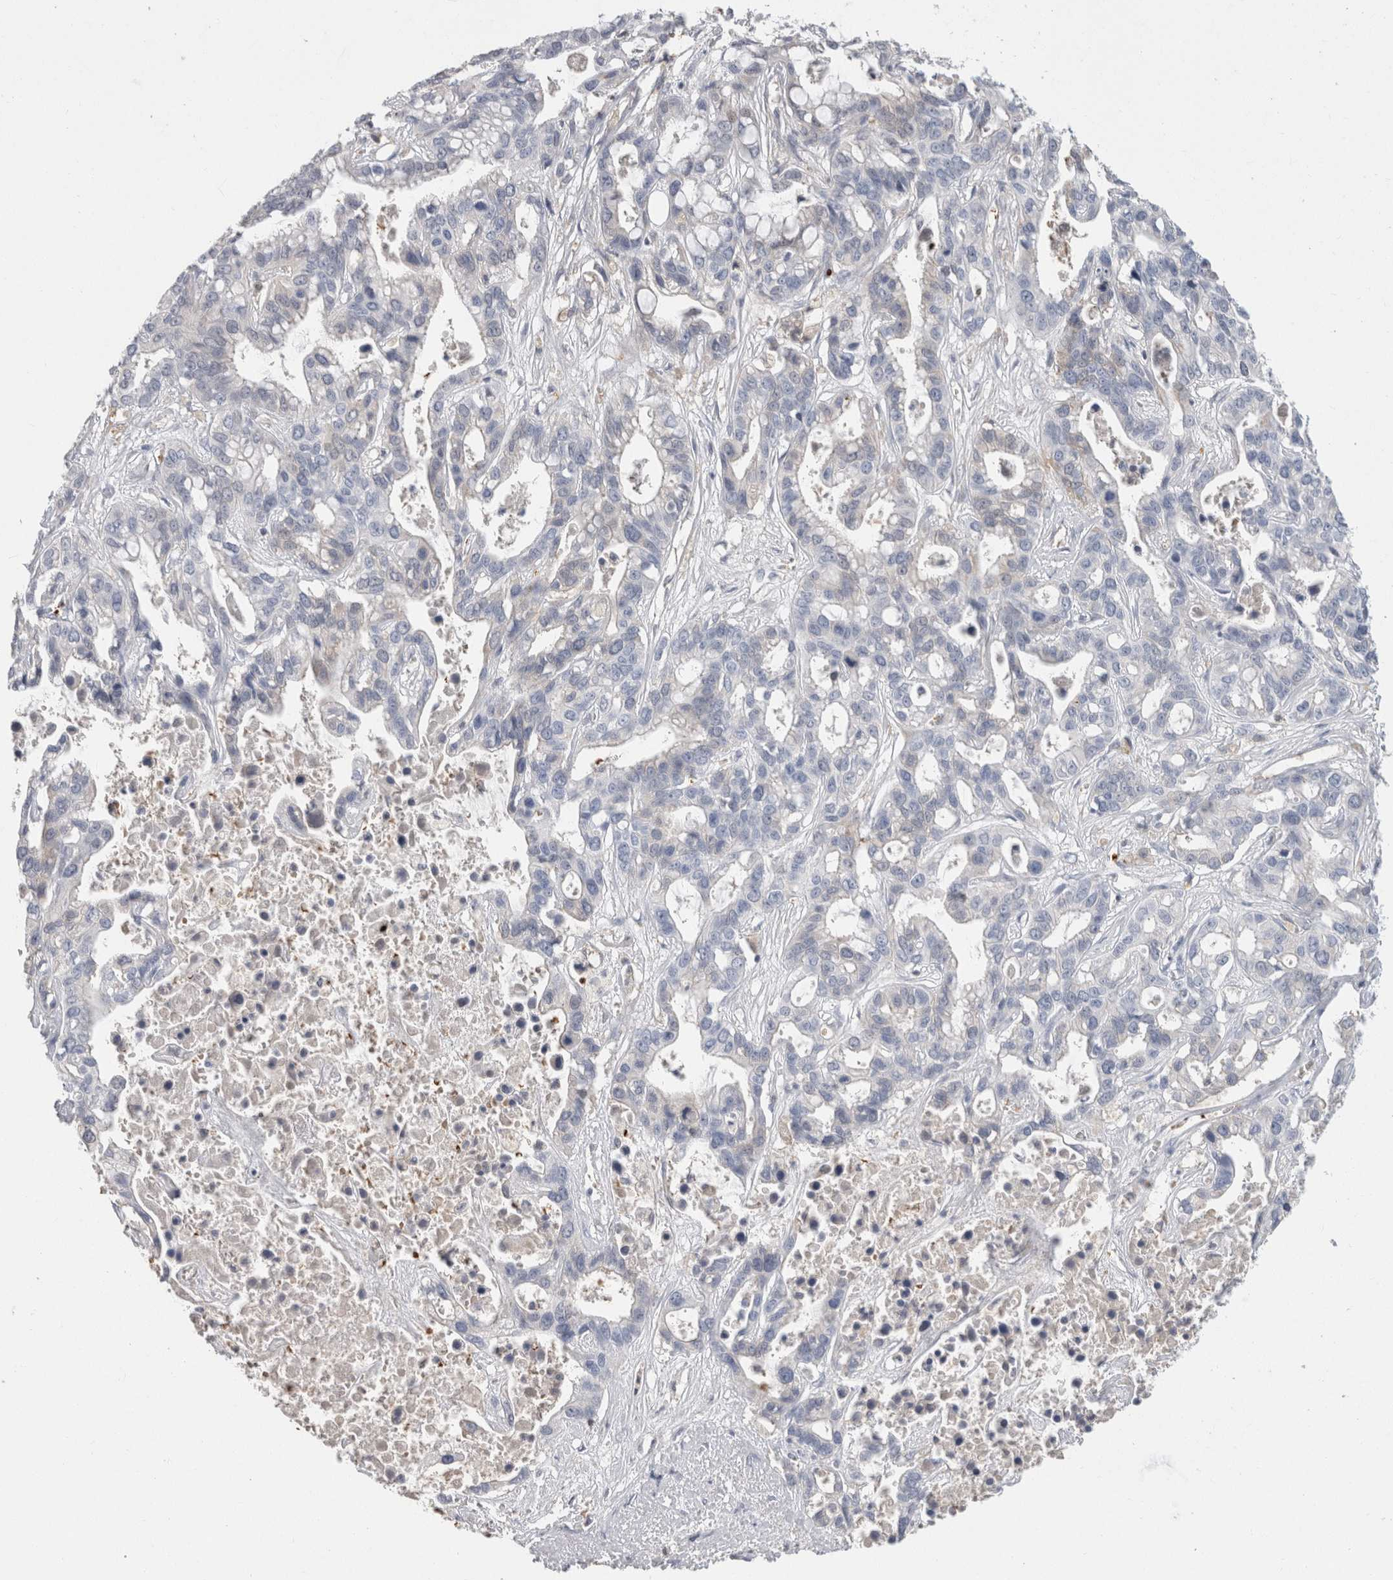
{"staining": {"intensity": "negative", "quantity": "none", "location": "none"}, "tissue": "liver cancer", "cell_type": "Tumor cells", "image_type": "cancer", "snomed": [{"axis": "morphology", "description": "Cholangiocarcinoma"}, {"axis": "topography", "description": "Liver"}], "caption": "Cholangiocarcinoma (liver) was stained to show a protein in brown. There is no significant expression in tumor cells. (DAB IHC with hematoxylin counter stain).", "gene": "CA1", "patient": {"sex": "female", "age": 65}}